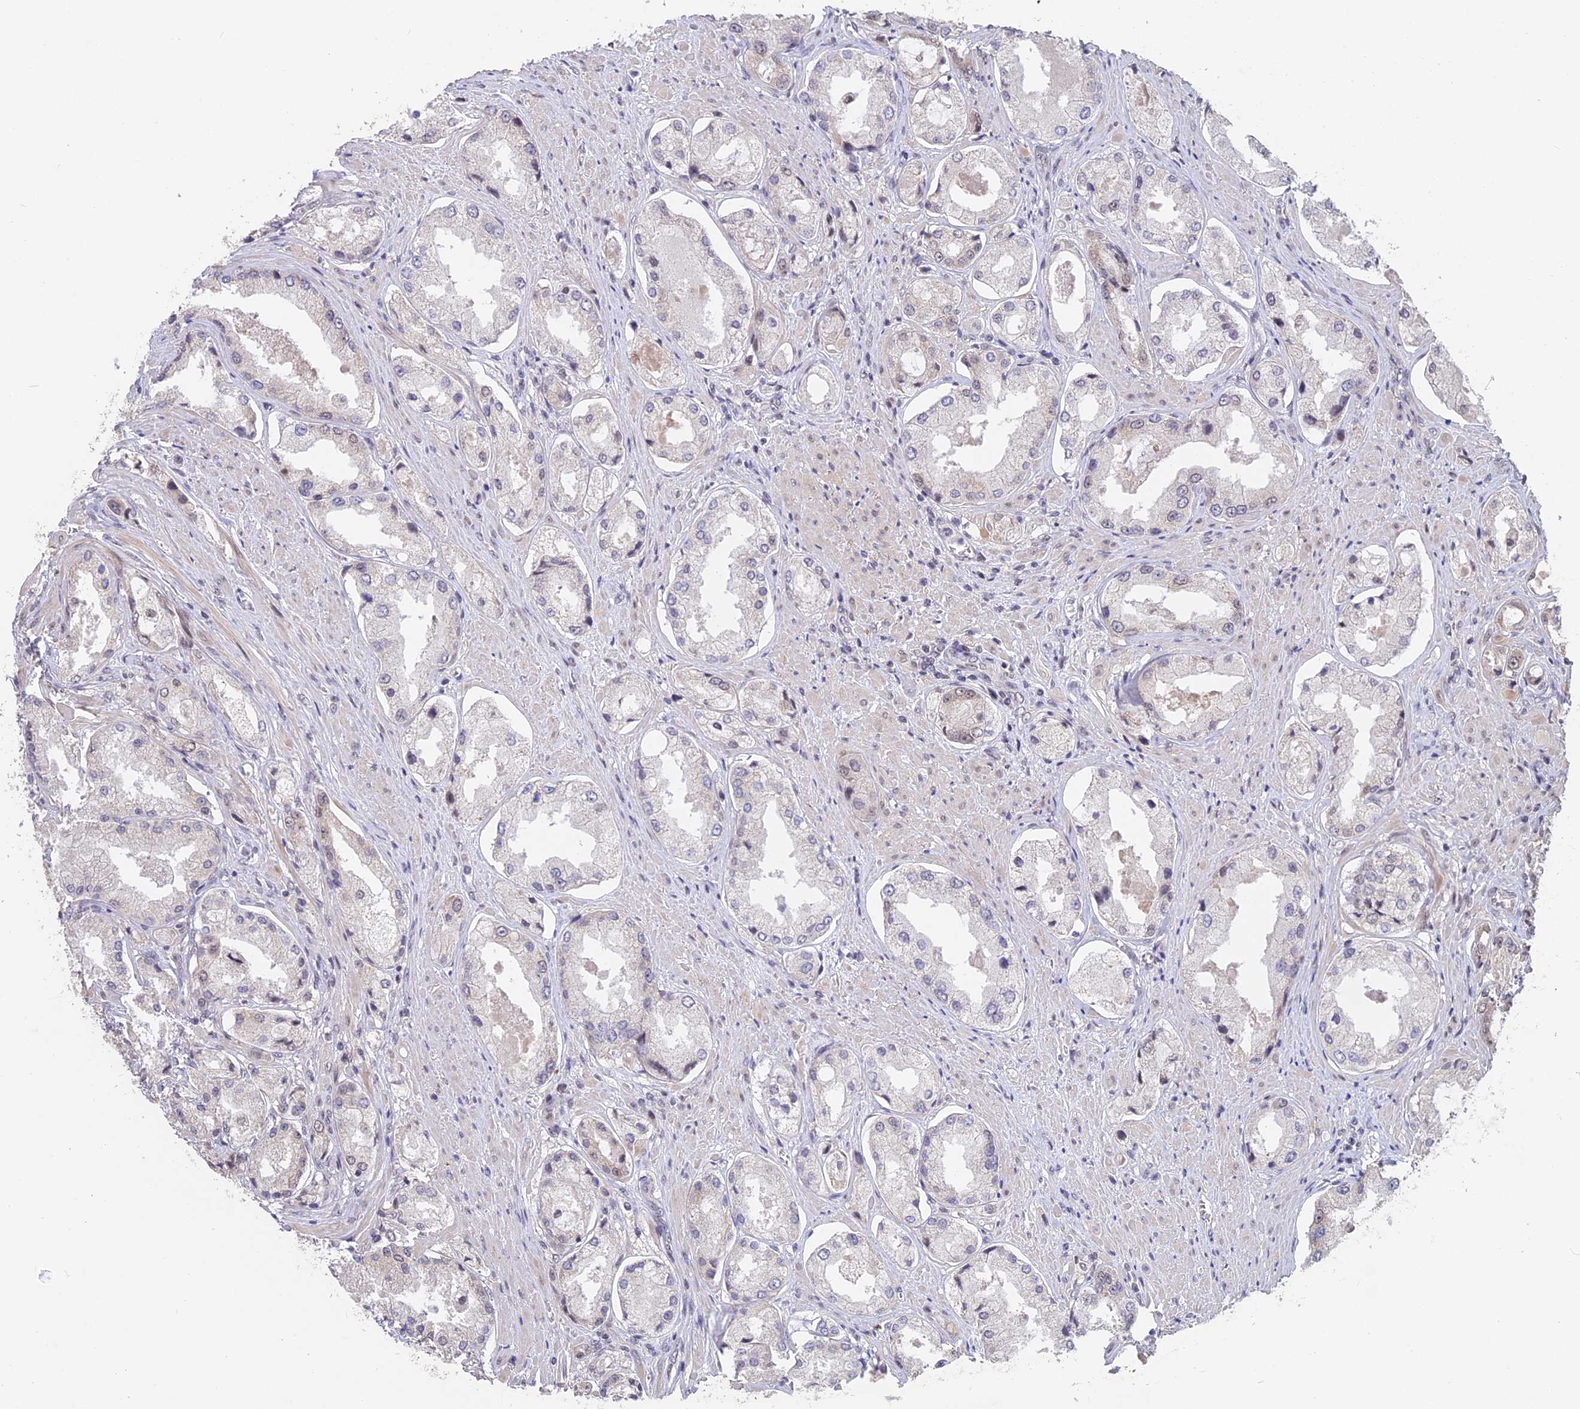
{"staining": {"intensity": "negative", "quantity": "none", "location": "none"}, "tissue": "prostate cancer", "cell_type": "Tumor cells", "image_type": "cancer", "snomed": [{"axis": "morphology", "description": "Adenocarcinoma, Low grade"}, {"axis": "topography", "description": "Prostate"}], "caption": "Immunohistochemical staining of human adenocarcinoma (low-grade) (prostate) exhibits no significant expression in tumor cells. (DAB immunohistochemistry (IHC) visualized using brightfield microscopy, high magnification).", "gene": "POLR2C", "patient": {"sex": "male", "age": 68}}